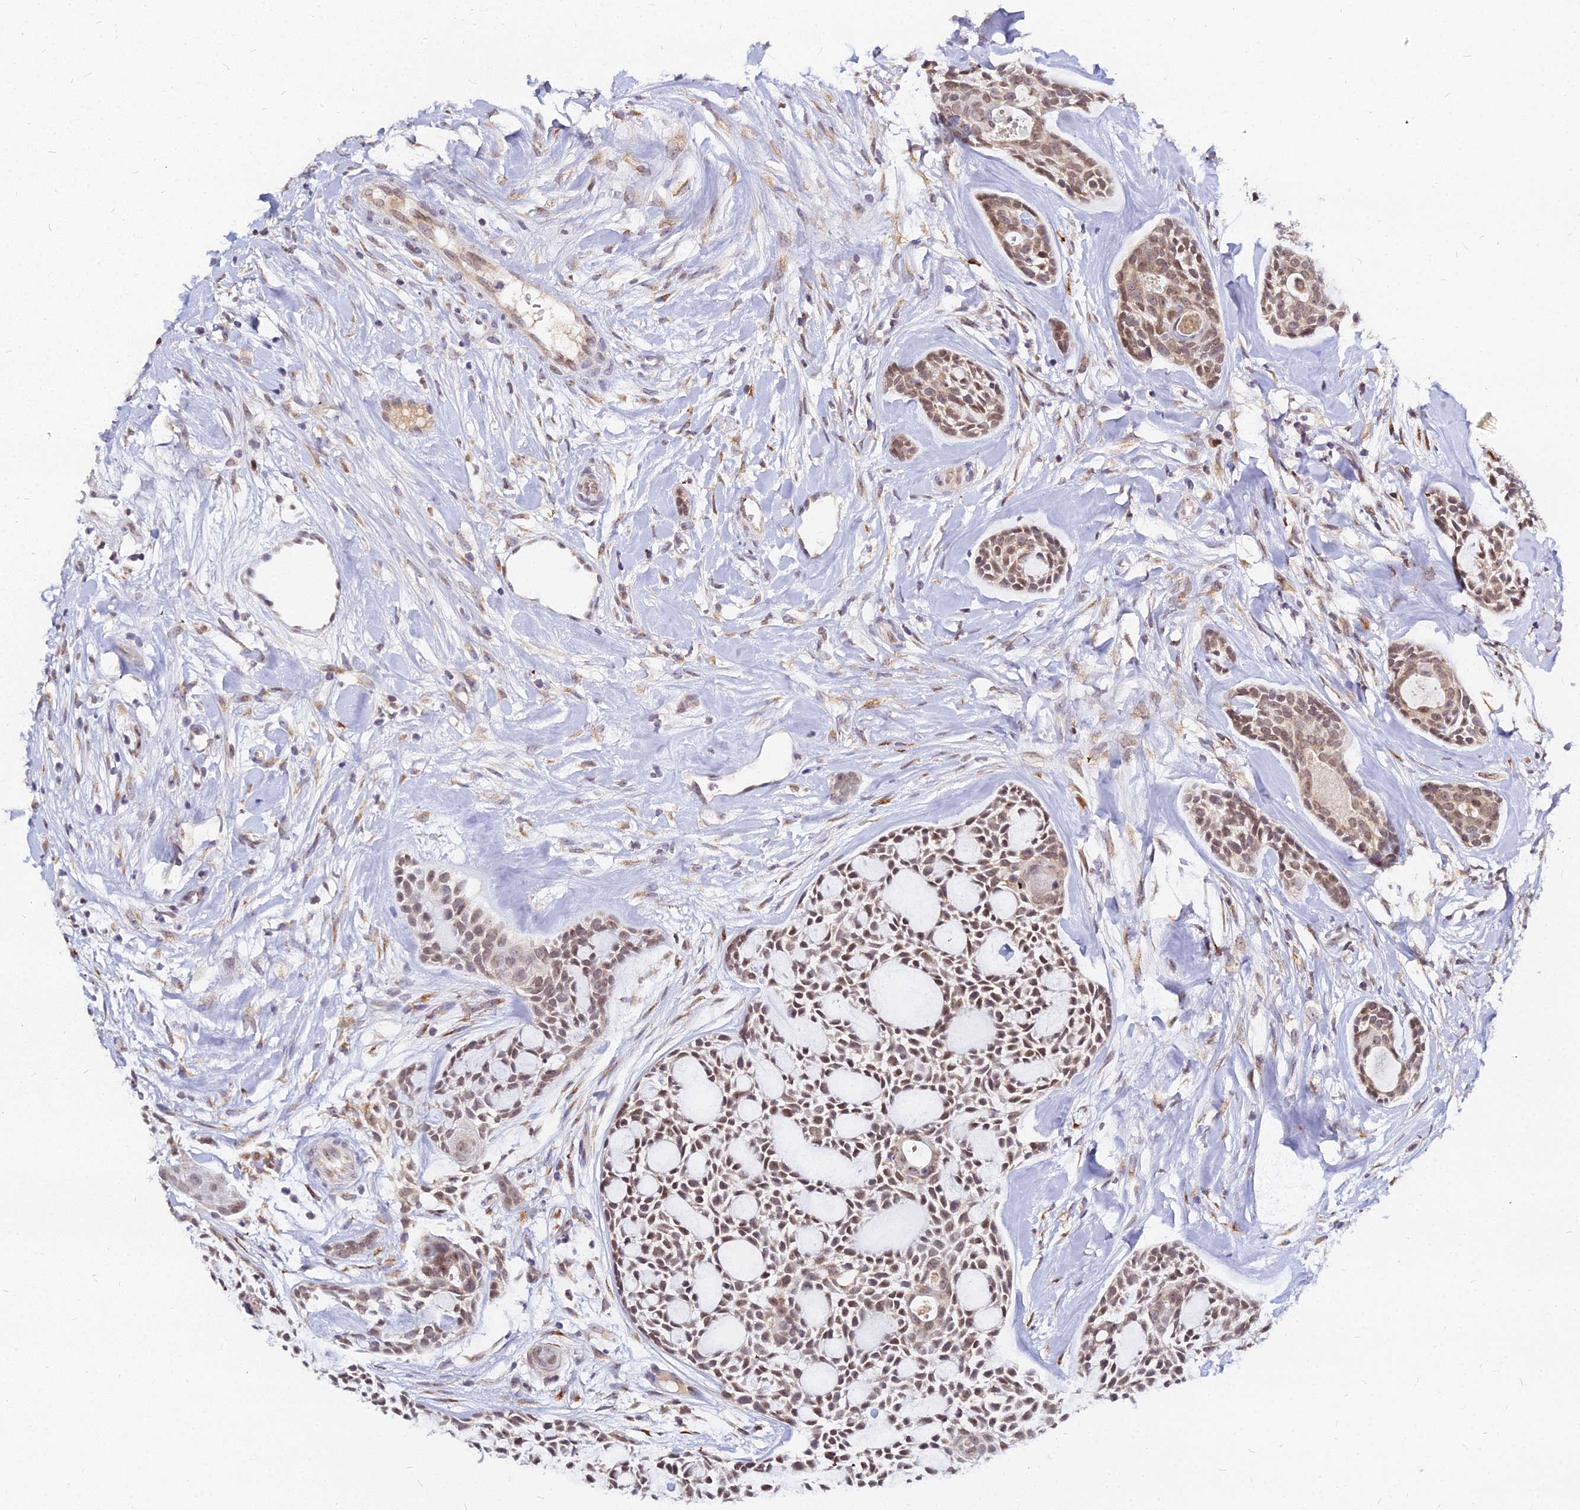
{"staining": {"intensity": "moderate", "quantity": ">75%", "location": "cytoplasmic/membranous,nuclear"}, "tissue": "head and neck cancer", "cell_type": "Tumor cells", "image_type": "cancer", "snomed": [{"axis": "morphology", "description": "Adenocarcinoma, NOS"}, {"axis": "topography", "description": "Subcutis"}, {"axis": "topography", "description": "Head-Neck"}], "caption": "The photomicrograph exhibits immunohistochemical staining of head and neck cancer (adenocarcinoma). There is moderate cytoplasmic/membranous and nuclear staining is present in about >75% of tumor cells.", "gene": "RNF121", "patient": {"sex": "female", "age": 73}}